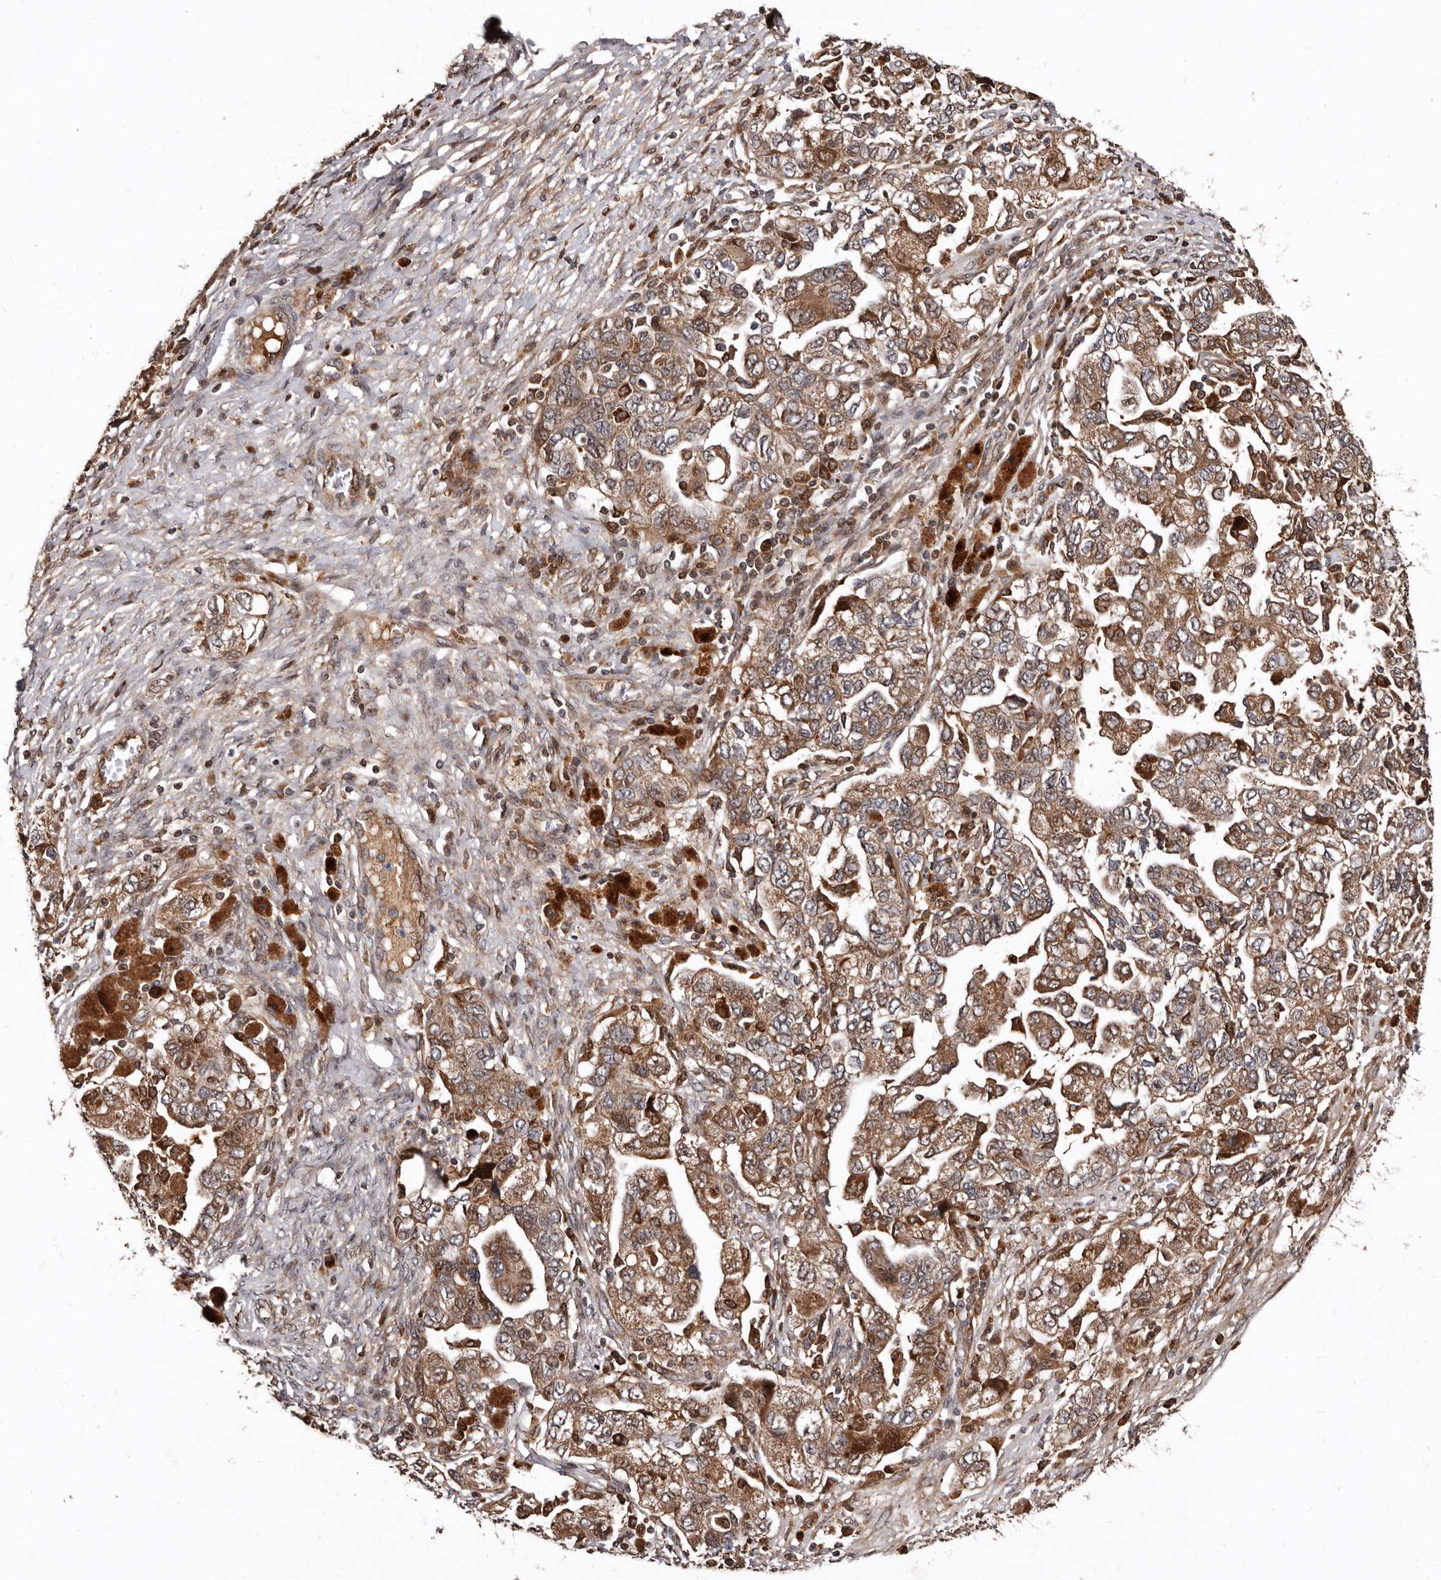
{"staining": {"intensity": "moderate", "quantity": ">75%", "location": "cytoplasmic/membranous"}, "tissue": "ovarian cancer", "cell_type": "Tumor cells", "image_type": "cancer", "snomed": [{"axis": "morphology", "description": "Carcinoma, NOS"}, {"axis": "morphology", "description": "Cystadenocarcinoma, serous, NOS"}, {"axis": "topography", "description": "Ovary"}], "caption": "Tumor cells show medium levels of moderate cytoplasmic/membranous staining in about >75% of cells in human ovarian cancer (carcinoma).", "gene": "WEE2", "patient": {"sex": "female", "age": 69}}